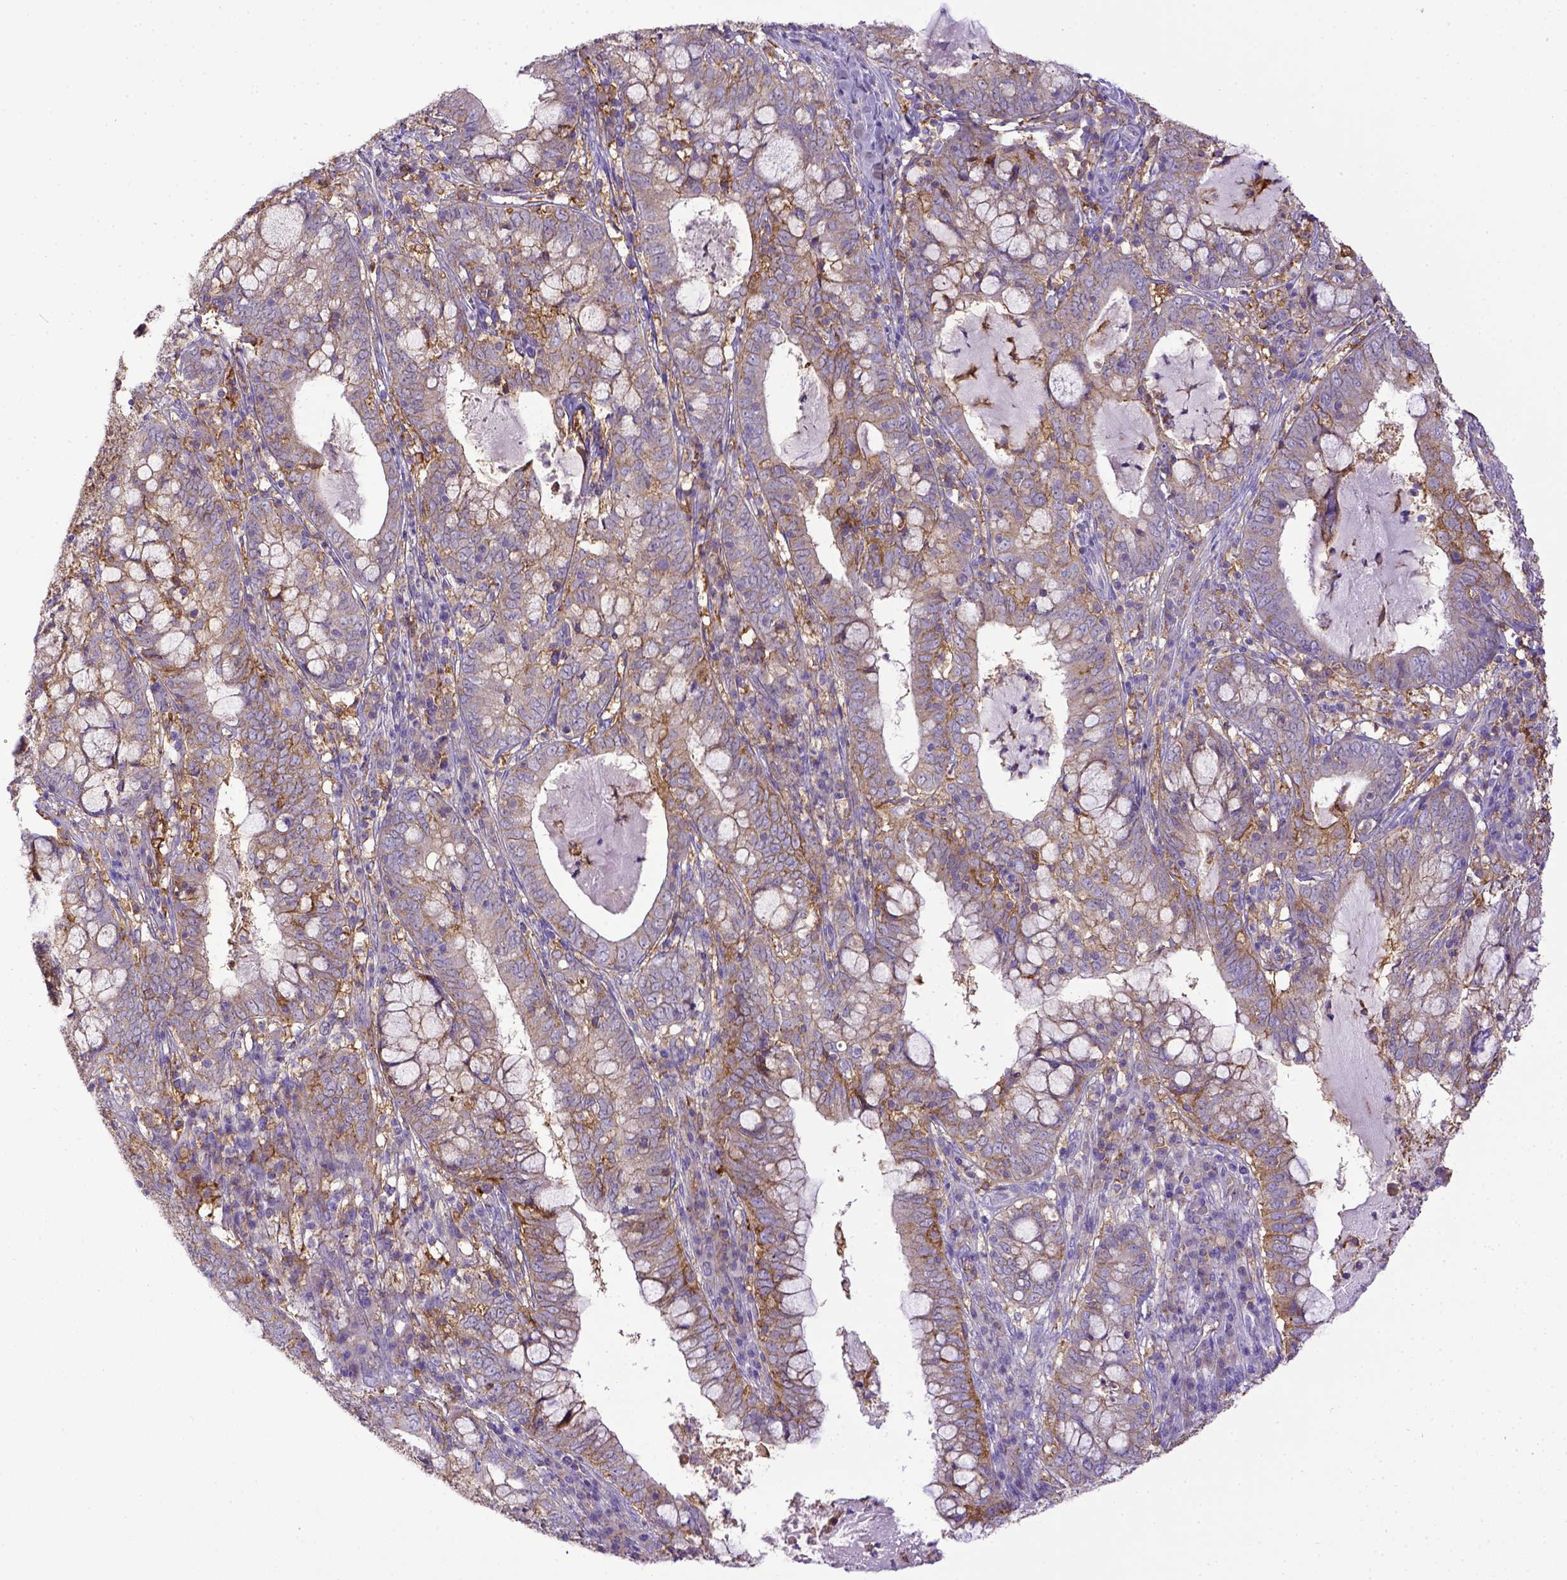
{"staining": {"intensity": "weak", "quantity": "<25%", "location": "cytoplasmic/membranous"}, "tissue": "cervical cancer", "cell_type": "Tumor cells", "image_type": "cancer", "snomed": [{"axis": "morphology", "description": "Adenocarcinoma, NOS"}, {"axis": "topography", "description": "Cervix"}], "caption": "Tumor cells are negative for brown protein staining in cervical adenocarcinoma. The staining is performed using DAB (3,3'-diaminobenzidine) brown chromogen with nuclei counter-stained in using hematoxylin.", "gene": "CD40", "patient": {"sex": "female", "age": 40}}